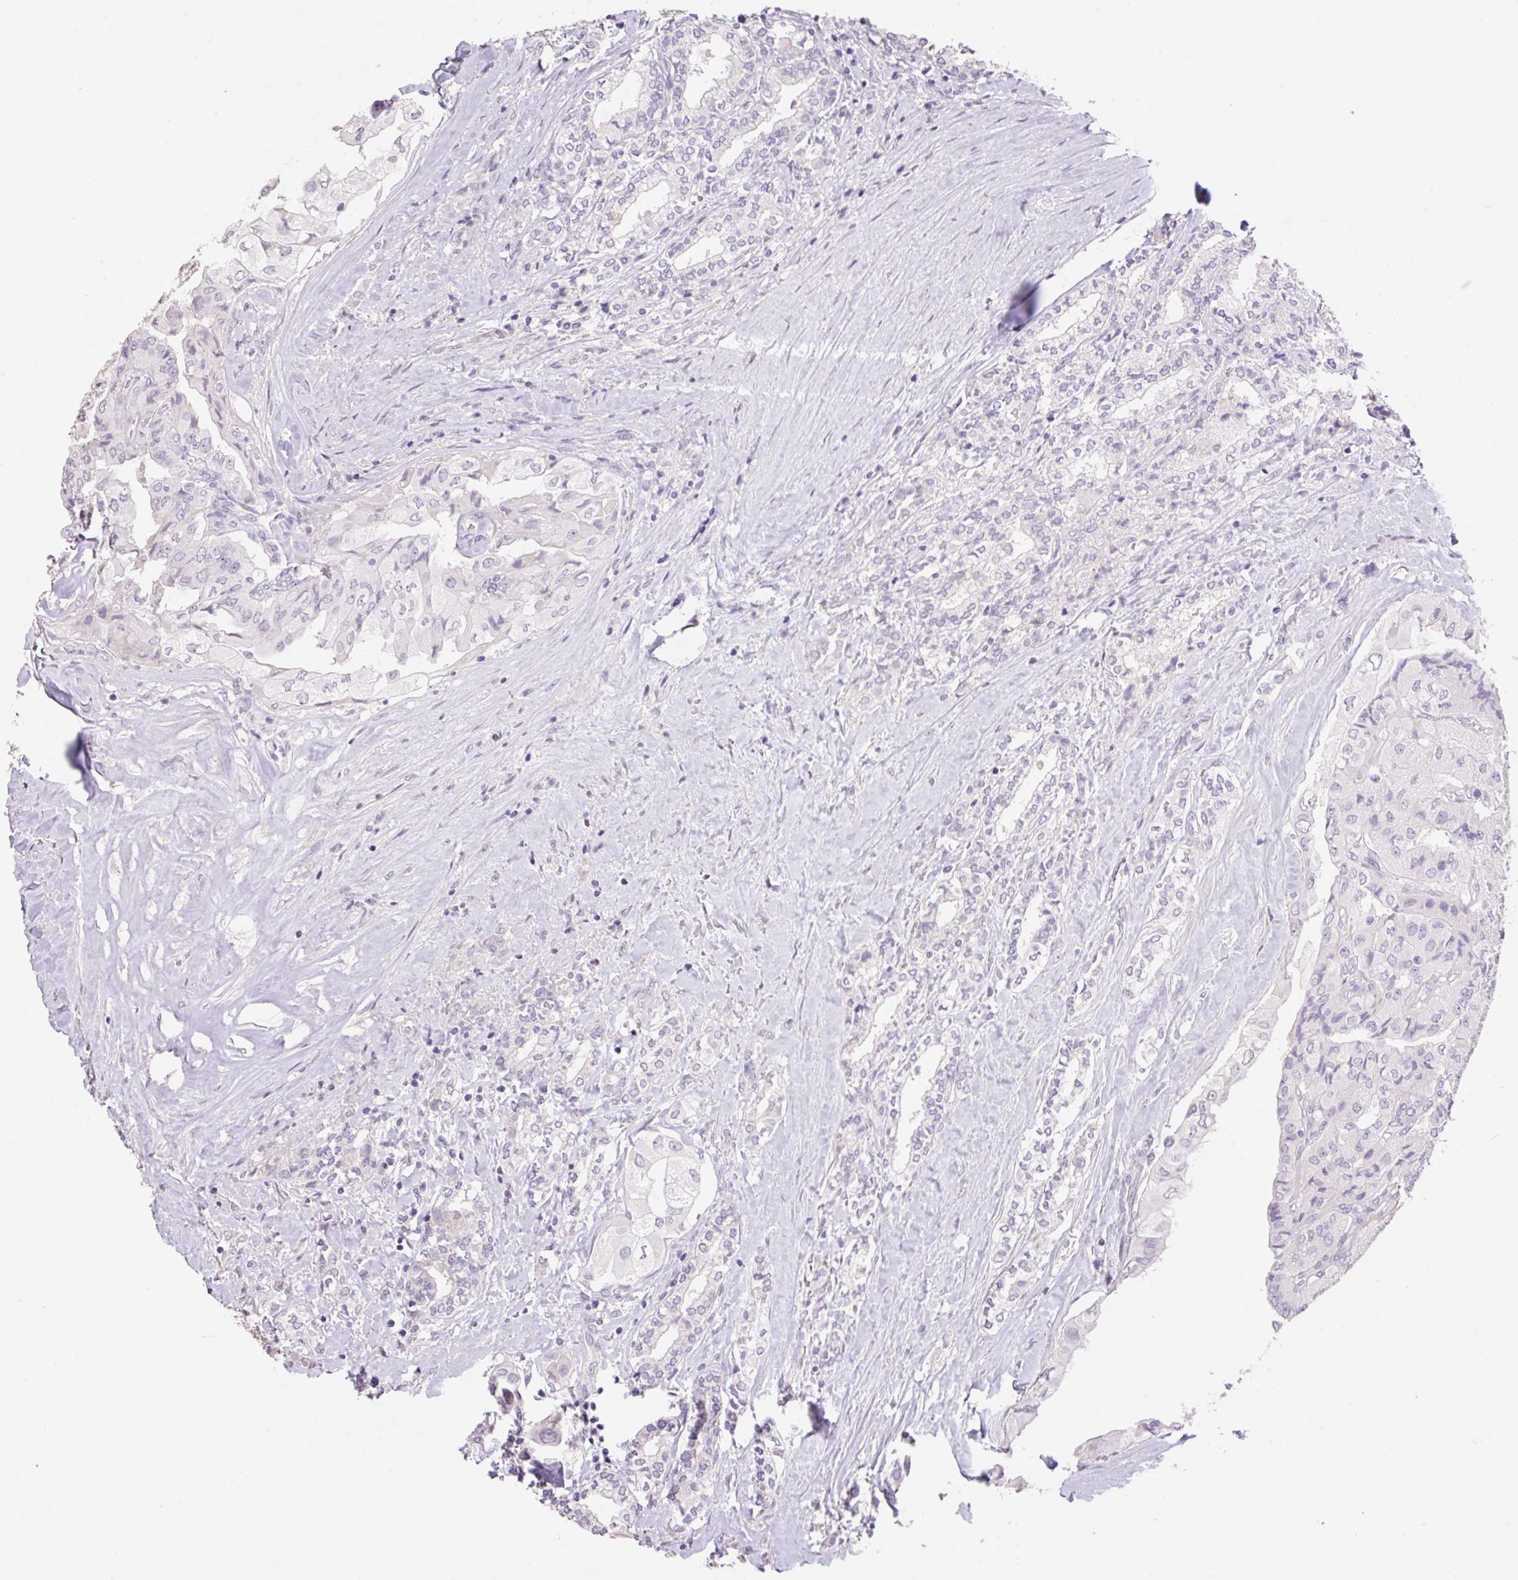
{"staining": {"intensity": "negative", "quantity": "none", "location": "none"}, "tissue": "thyroid cancer", "cell_type": "Tumor cells", "image_type": "cancer", "snomed": [{"axis": "morphology", "description": "Normal tissue, NOS"}, {"axis": "morphology", "description": "Papillary adenocarcinoma, NOS"}, {"axis": "topography", "description": "Thyroid gland"}], "caption": "An image of thyroid cancer (papillary adenocarcinoma) stained for a protein displays no brown staining in tumor cells.", "gene": "HCRTR2", "patient": {"sex": "female", "age": 59}}